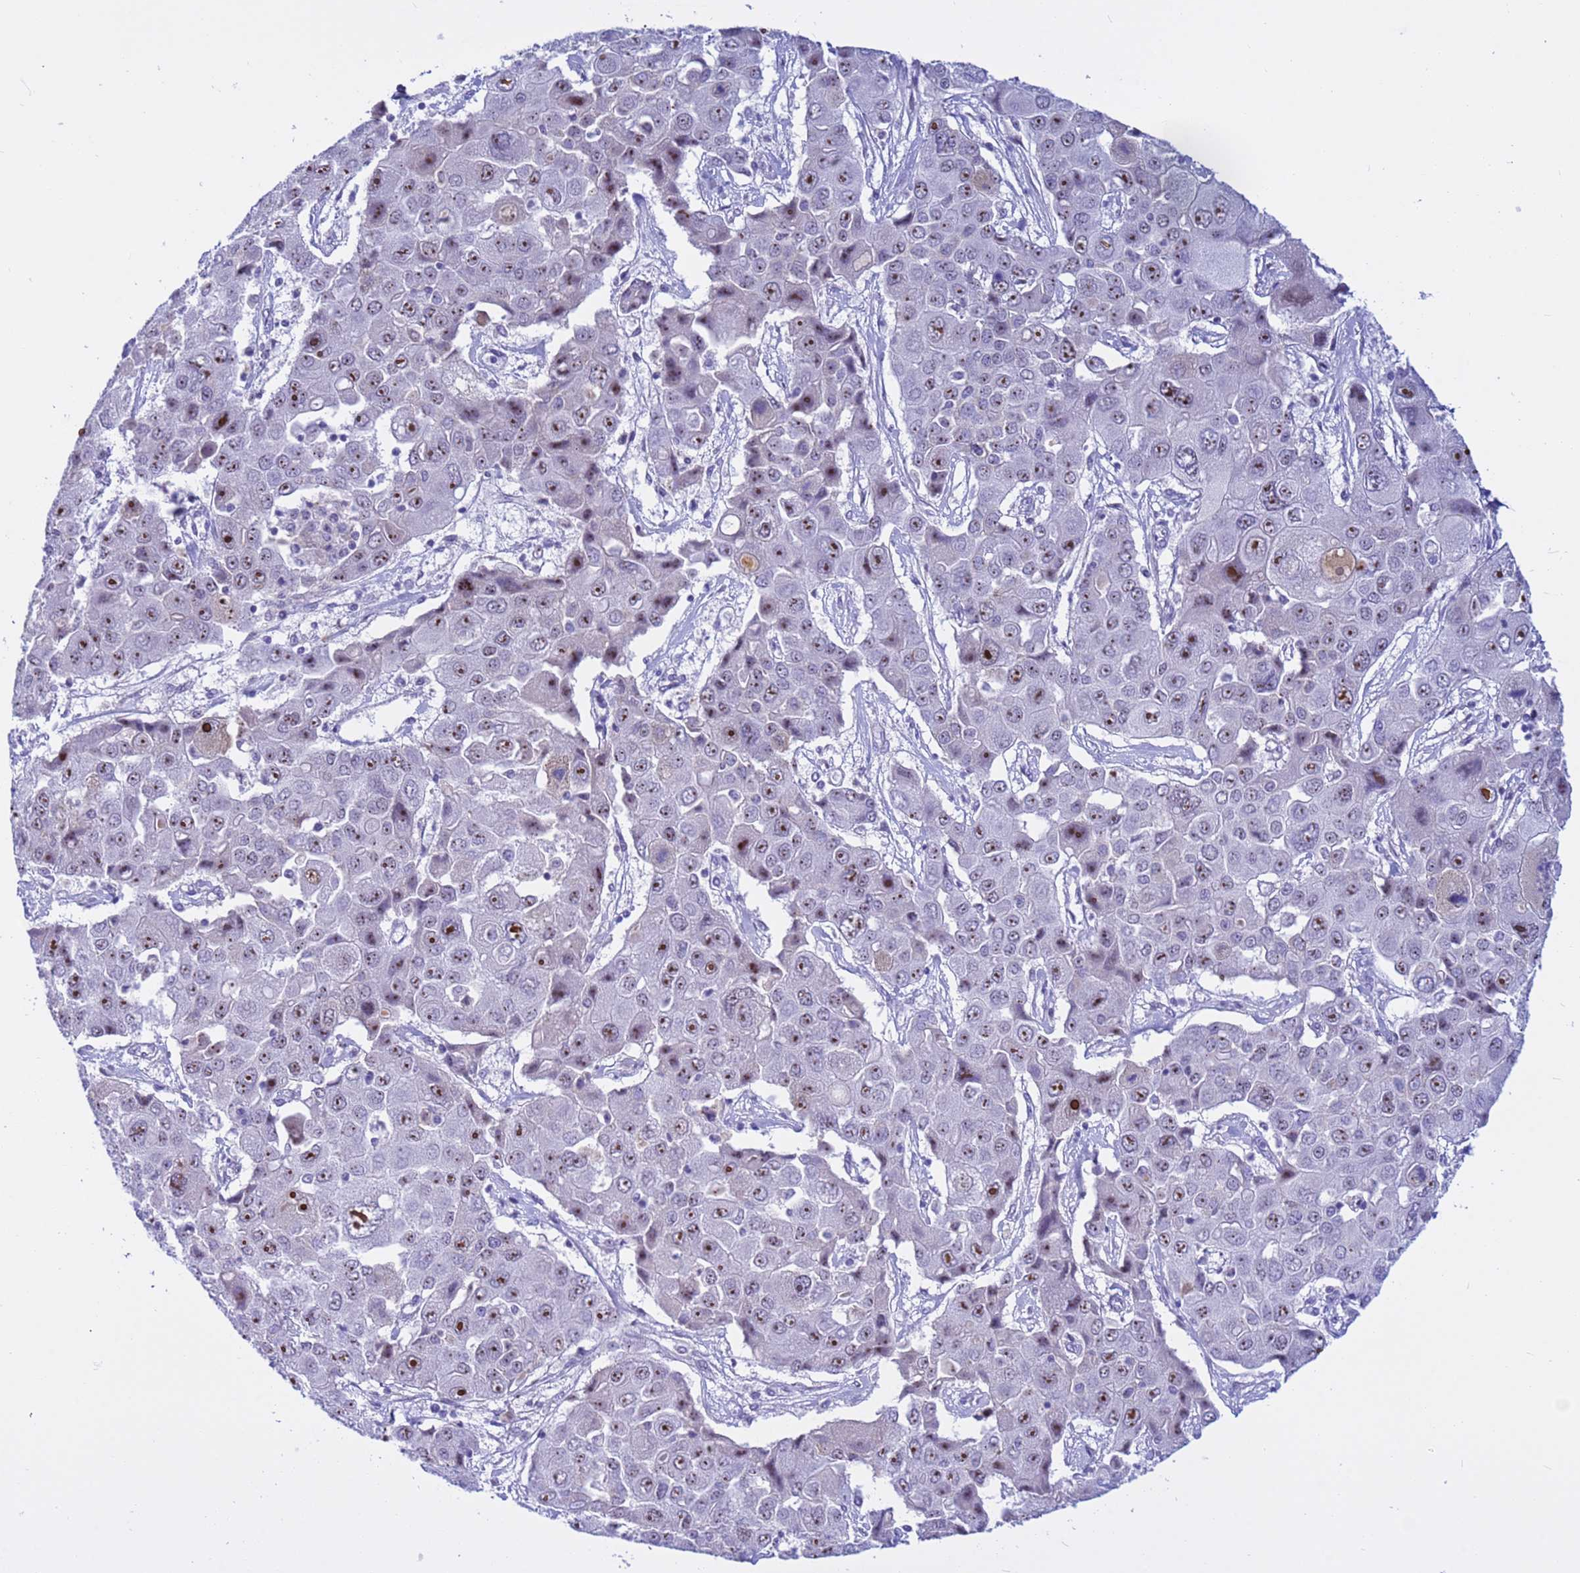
{"staining": {"intensity": "moderate", "quantity": ">75%", "location": "nuclear"}, "tissue": "liver cancer", "cell_type": "Tumor cells", "image_type": "cancer", "snomed": [{"axis": "morphology", "description": "Cholangiocarcinoma"}, {"axis": "topography", "description": "Liver"}], "caption": "The immunohistochemical stain labels moderate nuclear expression in tumor cells of cholangiocarcinoma (liver) tissue. Nuclei are stained in blue.", "gene": "DMRTC2", "patient": {"sex": "male", "age": 67}}